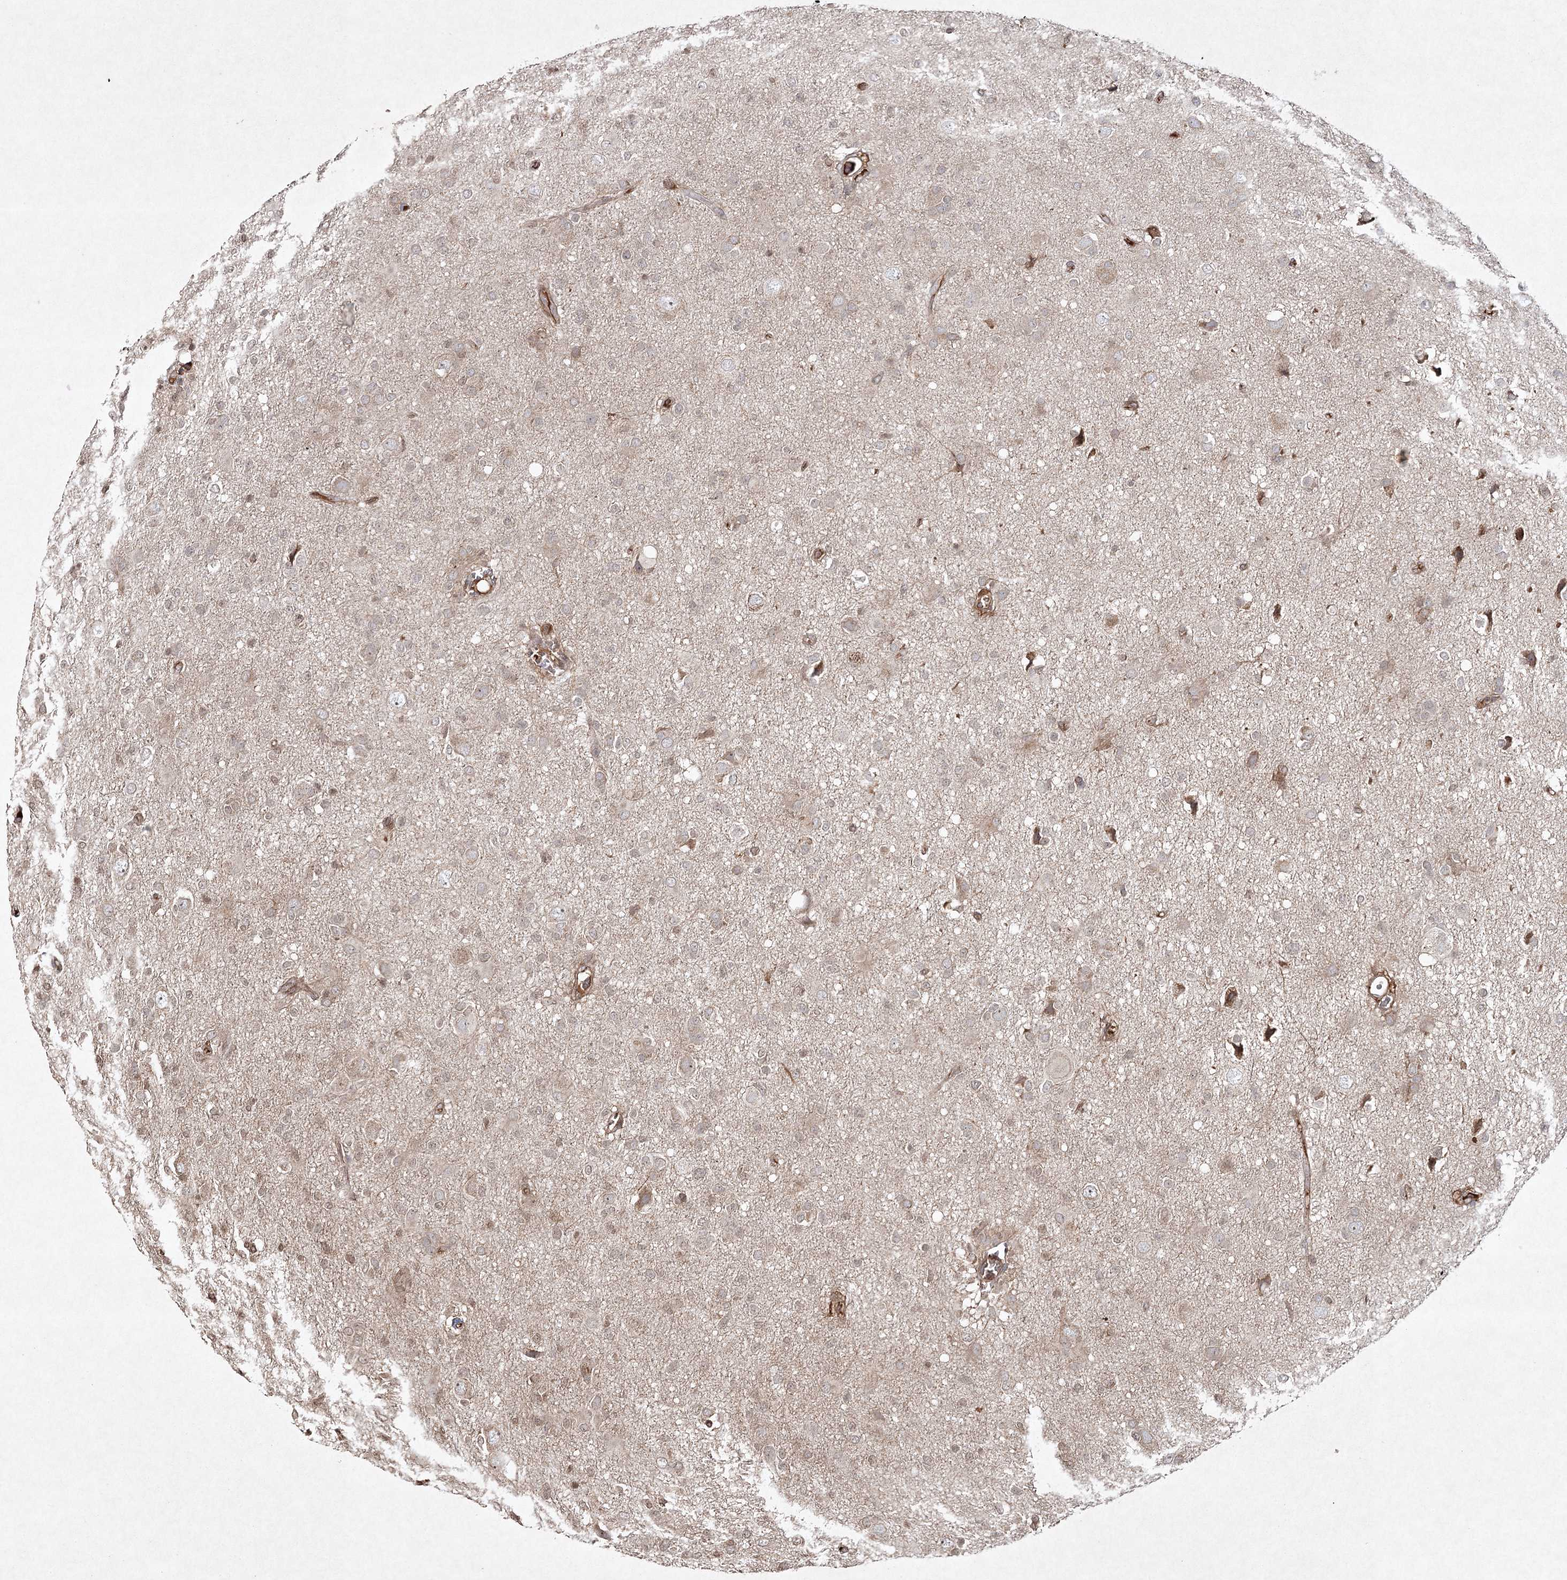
{"staining": {"intensity": "weak", "quantity": "25%-75%", "location": "cytoplasmic/membranous"}, "tissue": "glioma", "cell_type": "Tumor cells", "image_type": "cancer", "snomed": [{"axis": "morphology", "description": "Glioma, malignant, High grade"}, {"axis": "topography", "description": "Brain"}], "caption": "Immunohistochemistry photomicrograph of neoplastic tissue: human glioma stained using immunohistochemistry shows low levels of weak protein expression localized specifically in the cytoplasmic/membranous of tumor cells, appearing as a cytoplasmic/membranous brown color.", "gene": "CYP2B6", "patient": {"sex": "female", "age": 57}}